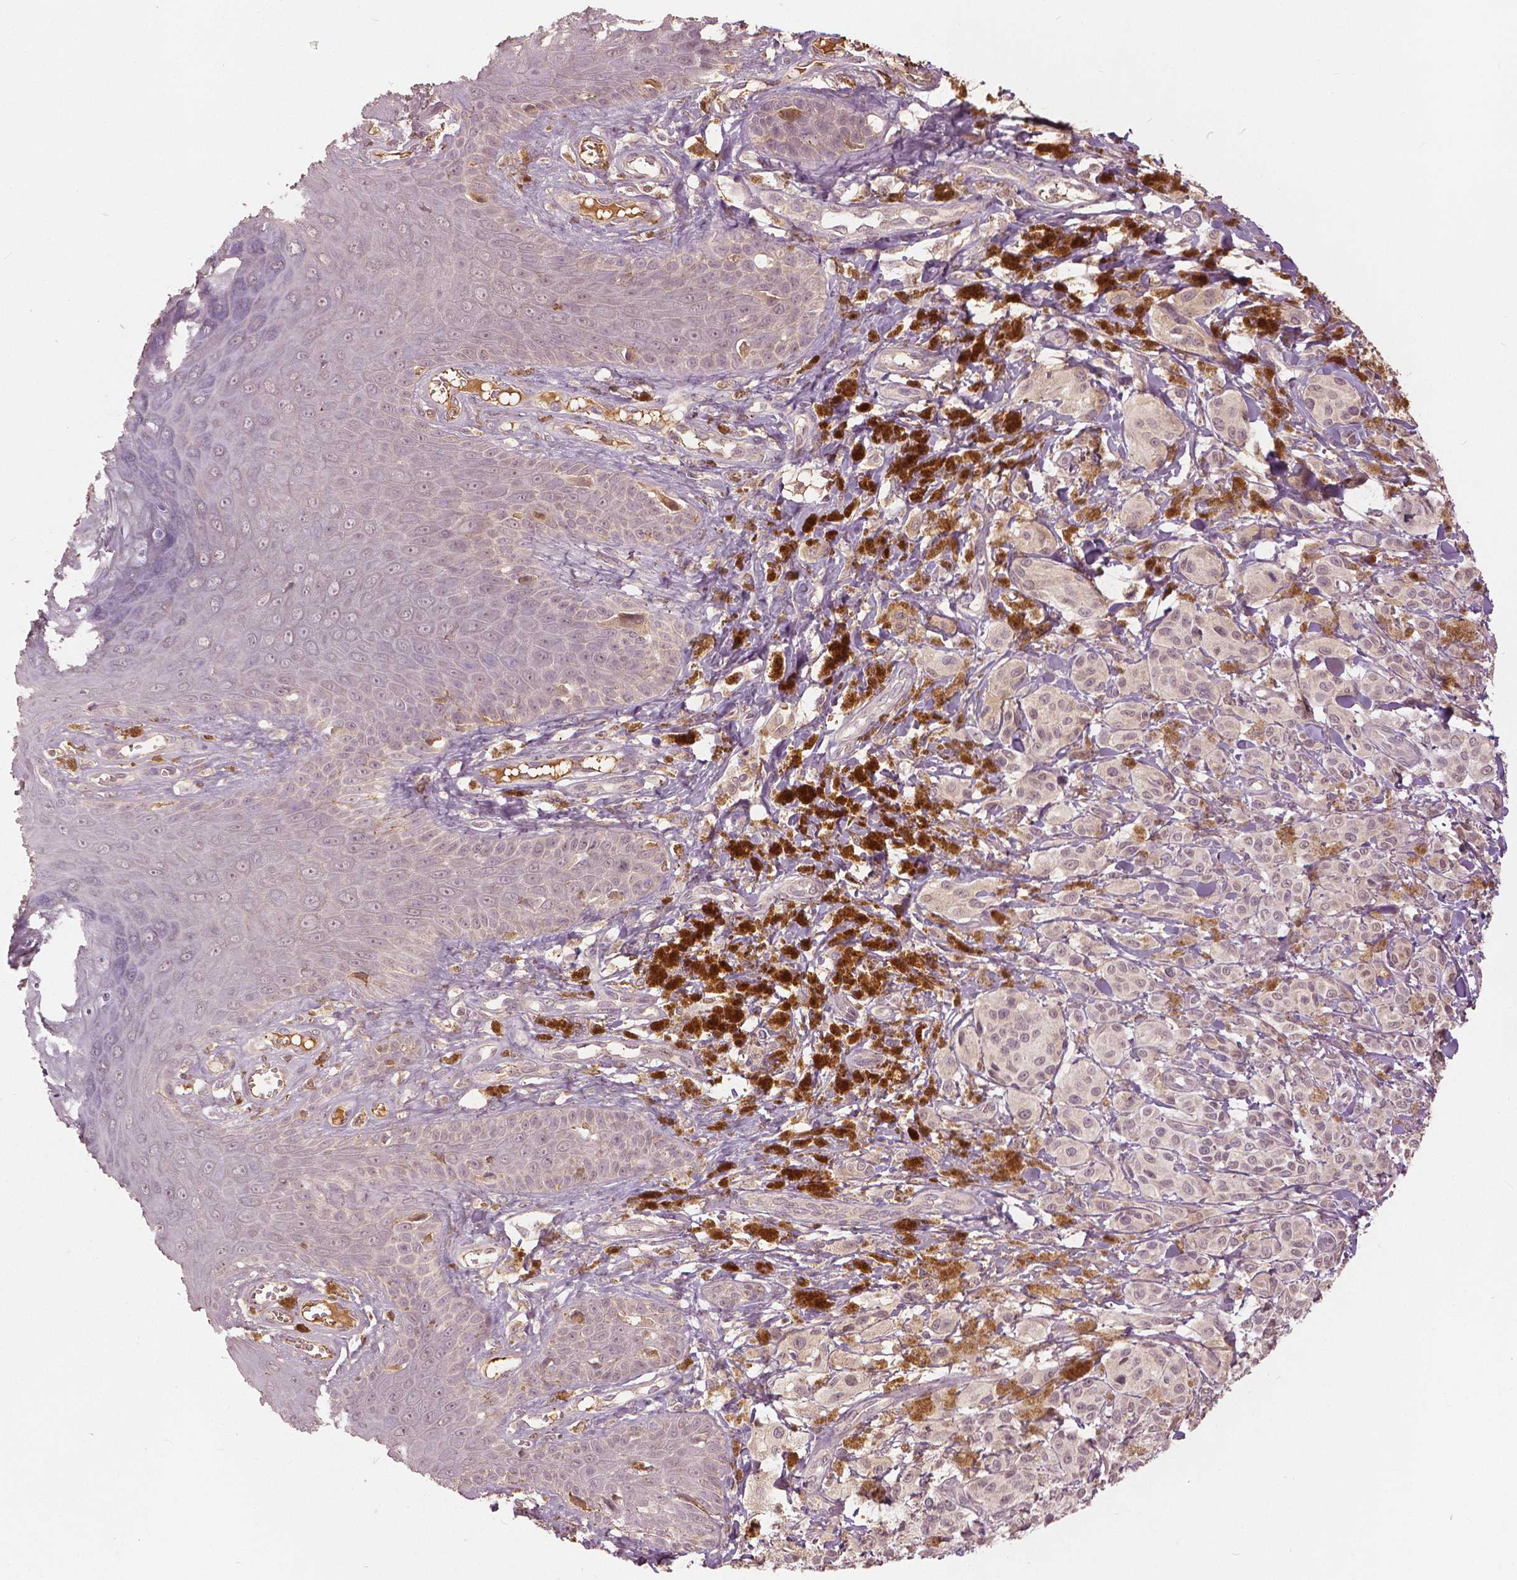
{"staining": {"intensity": "weak", "quantity": "<25%", "location": "nuclear"}, "tissue": "melanoma", "cell_type": "Tumor cells", "image_type": "cancer", "snomed": [{"axis": "morphology", "description": "Malignant melanoma, NOS"}, {"axis": "topography", "description": "Skin"}], "caption": "An immunohistochemistry (IHC) micrograph of melanoma is shown. There is no staining in tumor cells of melanoma.", "gene": "ANGPTL4", "patient": {"sex": "female", "age": 80}}